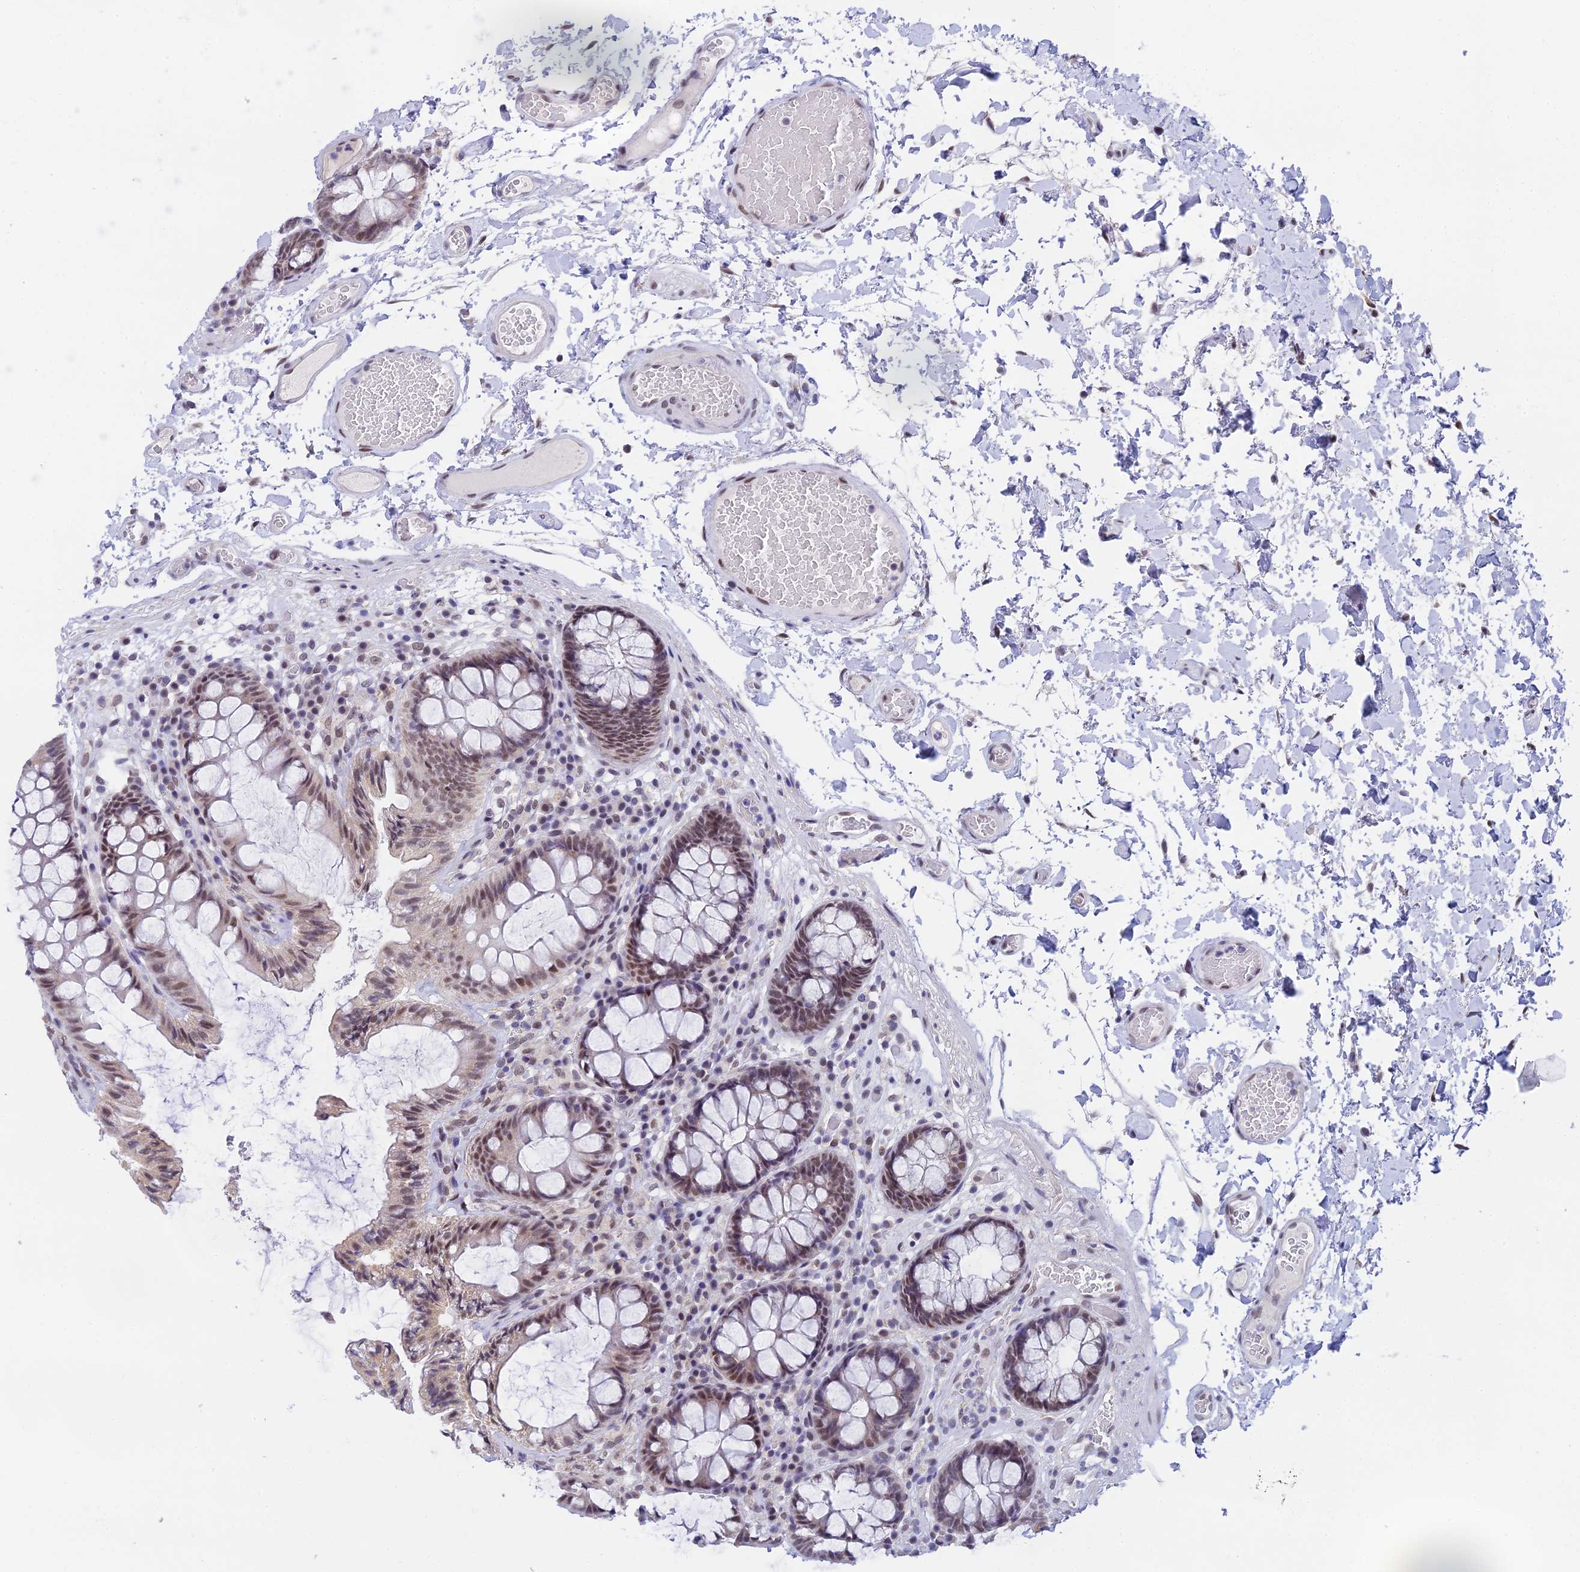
{"staining": {"intensity": "moderate", "quantity": ">75%", "location": "nuclear"}, "tissue": "colon", "cell_type": "Endothelial cells", "image_type": "normal", "snomed": [{"axis": "morphology", "description": "Normal tissue, NOS"}, {"axis": "topography", "description": "Colon"}], "caption": "Immunohistochemical staining of normal colon displays >75% levels of moderate nuclear protein positivity in approximately >75% of endothelial cells. Immunohistochemistry stains the protein of interest in brown and the nuclei are stained blue.", "gene": "C2orf49", "patient": {"sex": "male", "age": 84}}